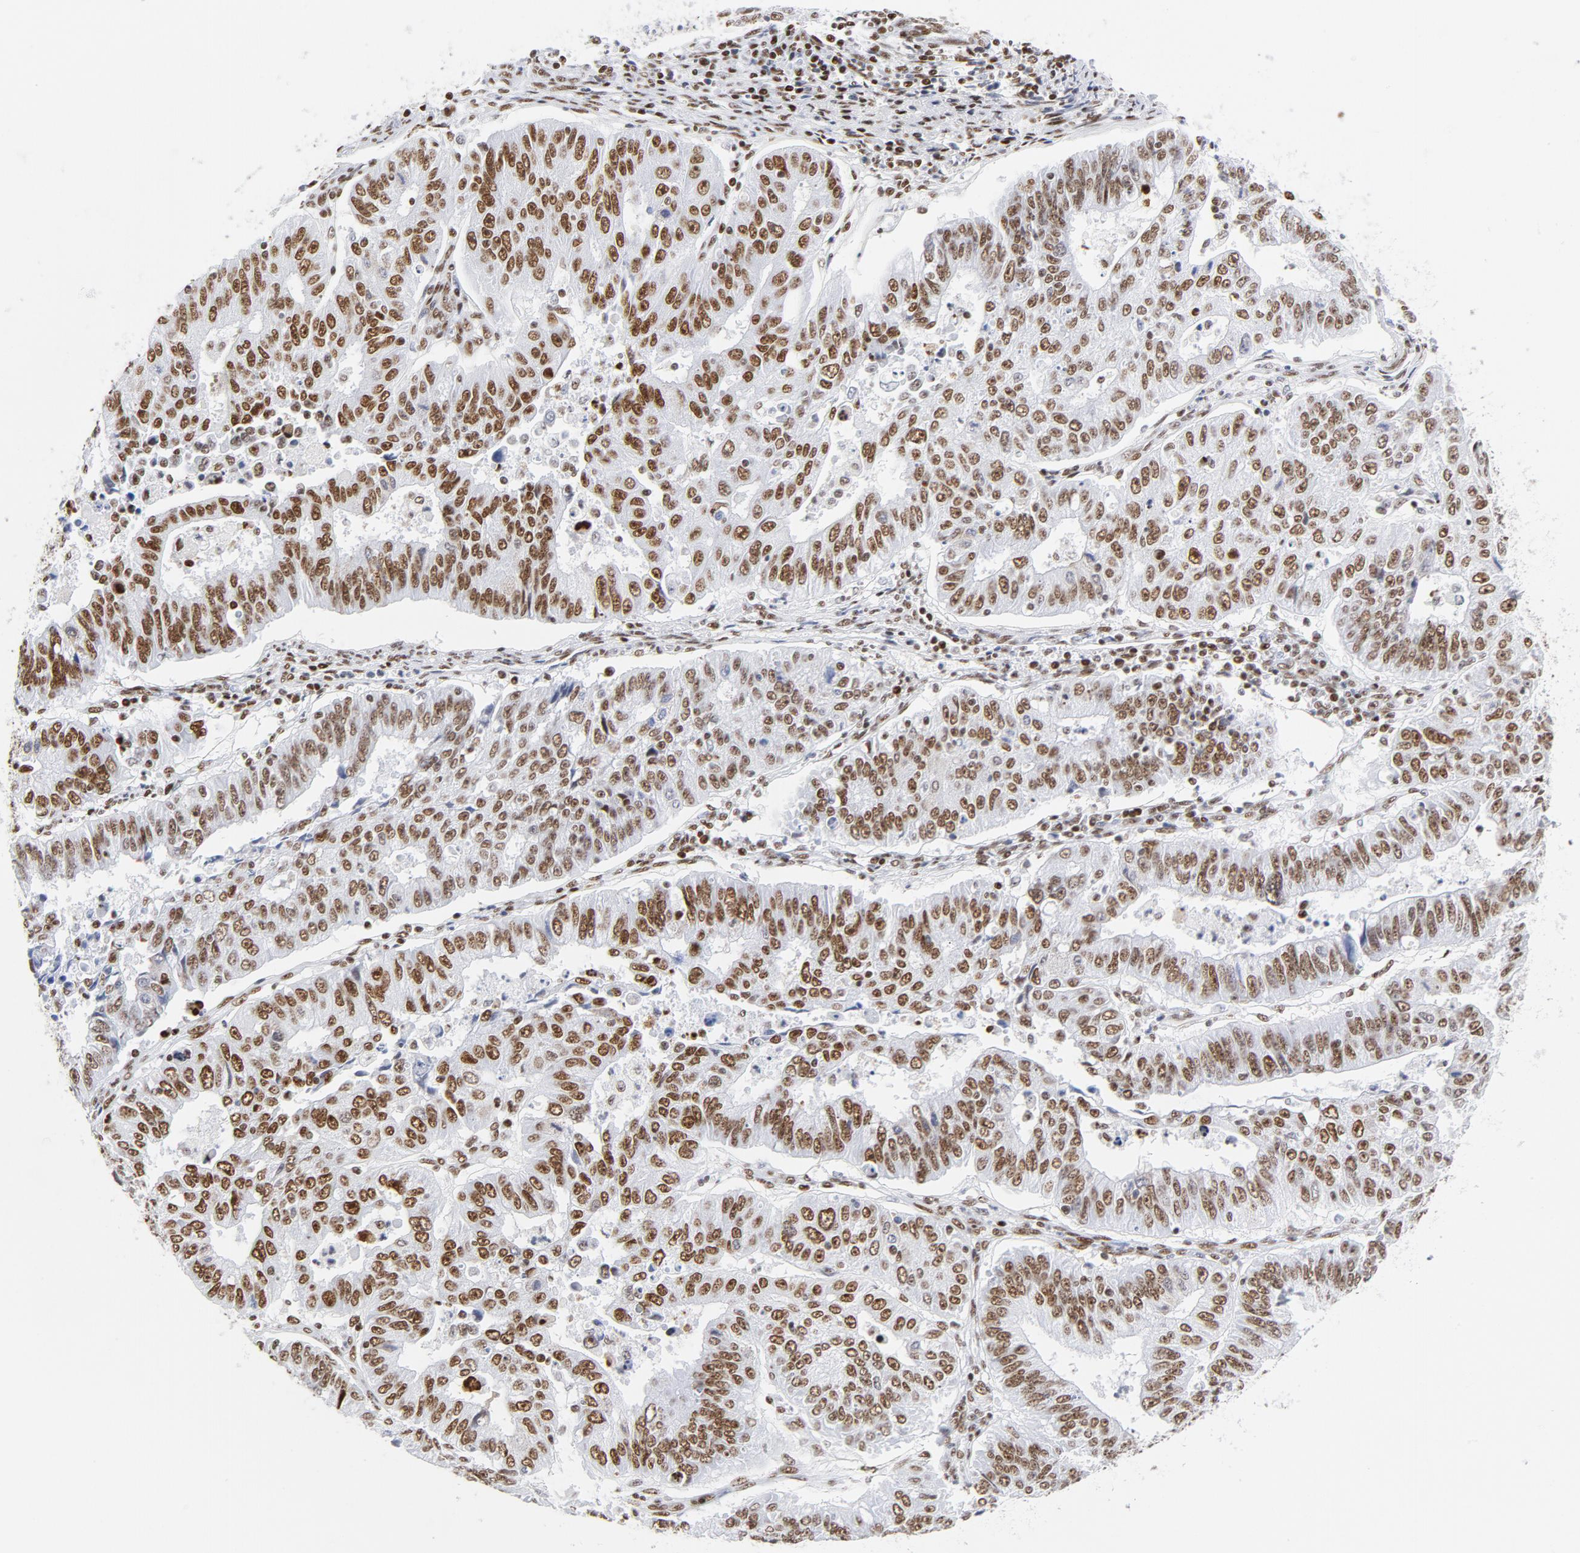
{"staining": {"intensity": "strong", "quantity": ">75%", "location": "nuclear"}, "tissue": "endometrial cancer", "cell_type": "Tumor cells", "image_type": "cancer", "snomed": [{"axis": "morphology", "description": "Adenocarcinoma, NOS"}, {"axis": "topography", "description": "Endometrium"}], "caption": "IHC staining of endometrial cancer, which displays high levels of strong nuclear positivity in approximately >75% of tumor cells indicating strong nuclear protein positivity. The staining was performed using DAB (3,3'-diaminobenzidine) (brown) for protein detection and nuclei were counterstained in hematoxylin (blue).", "gene": "XRCC5", "patient": {"sex": "female", "age": 42}}